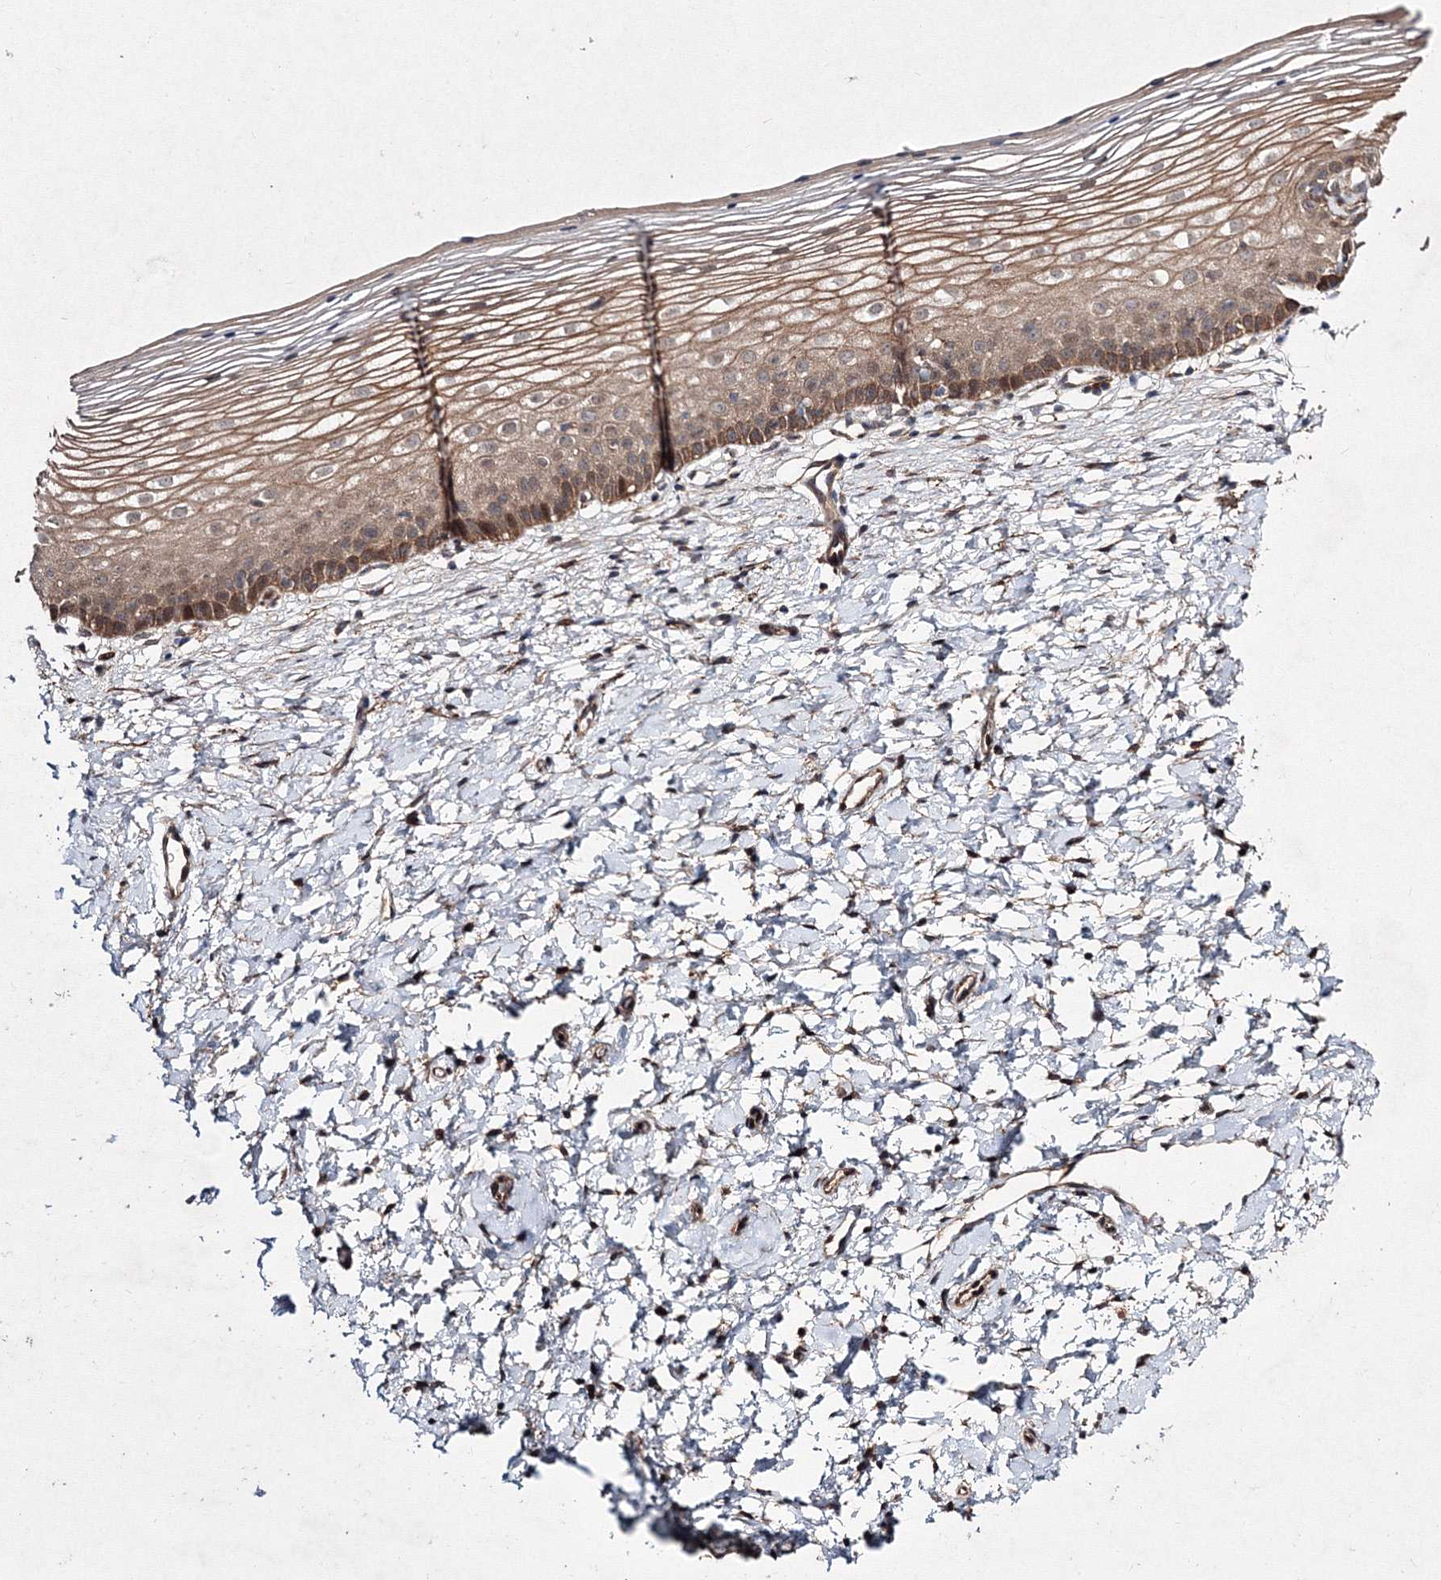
{"staining": {"intensity": "moderate", "quantity": ">75%", "location": "cytoplasmic/membranous"}, "tissue": "cervix", "cell_type": "Glandular cells", "image_type": "normal", "snomed": [{"axis": "morphology", "description": "Normal tissue, NOS"}, {"axis": "topography", "description": "Cervix"}], "caption": "Cervix stained with DAB (3,3'-diaminobenzidine) immunohistochemistry demonstrates medium levels of moderate cytoplasmic/membranous staining in about >75% of glandular cells.", "gene": "RANBP3L", "patient": {"sex": "female", "age": 72}}